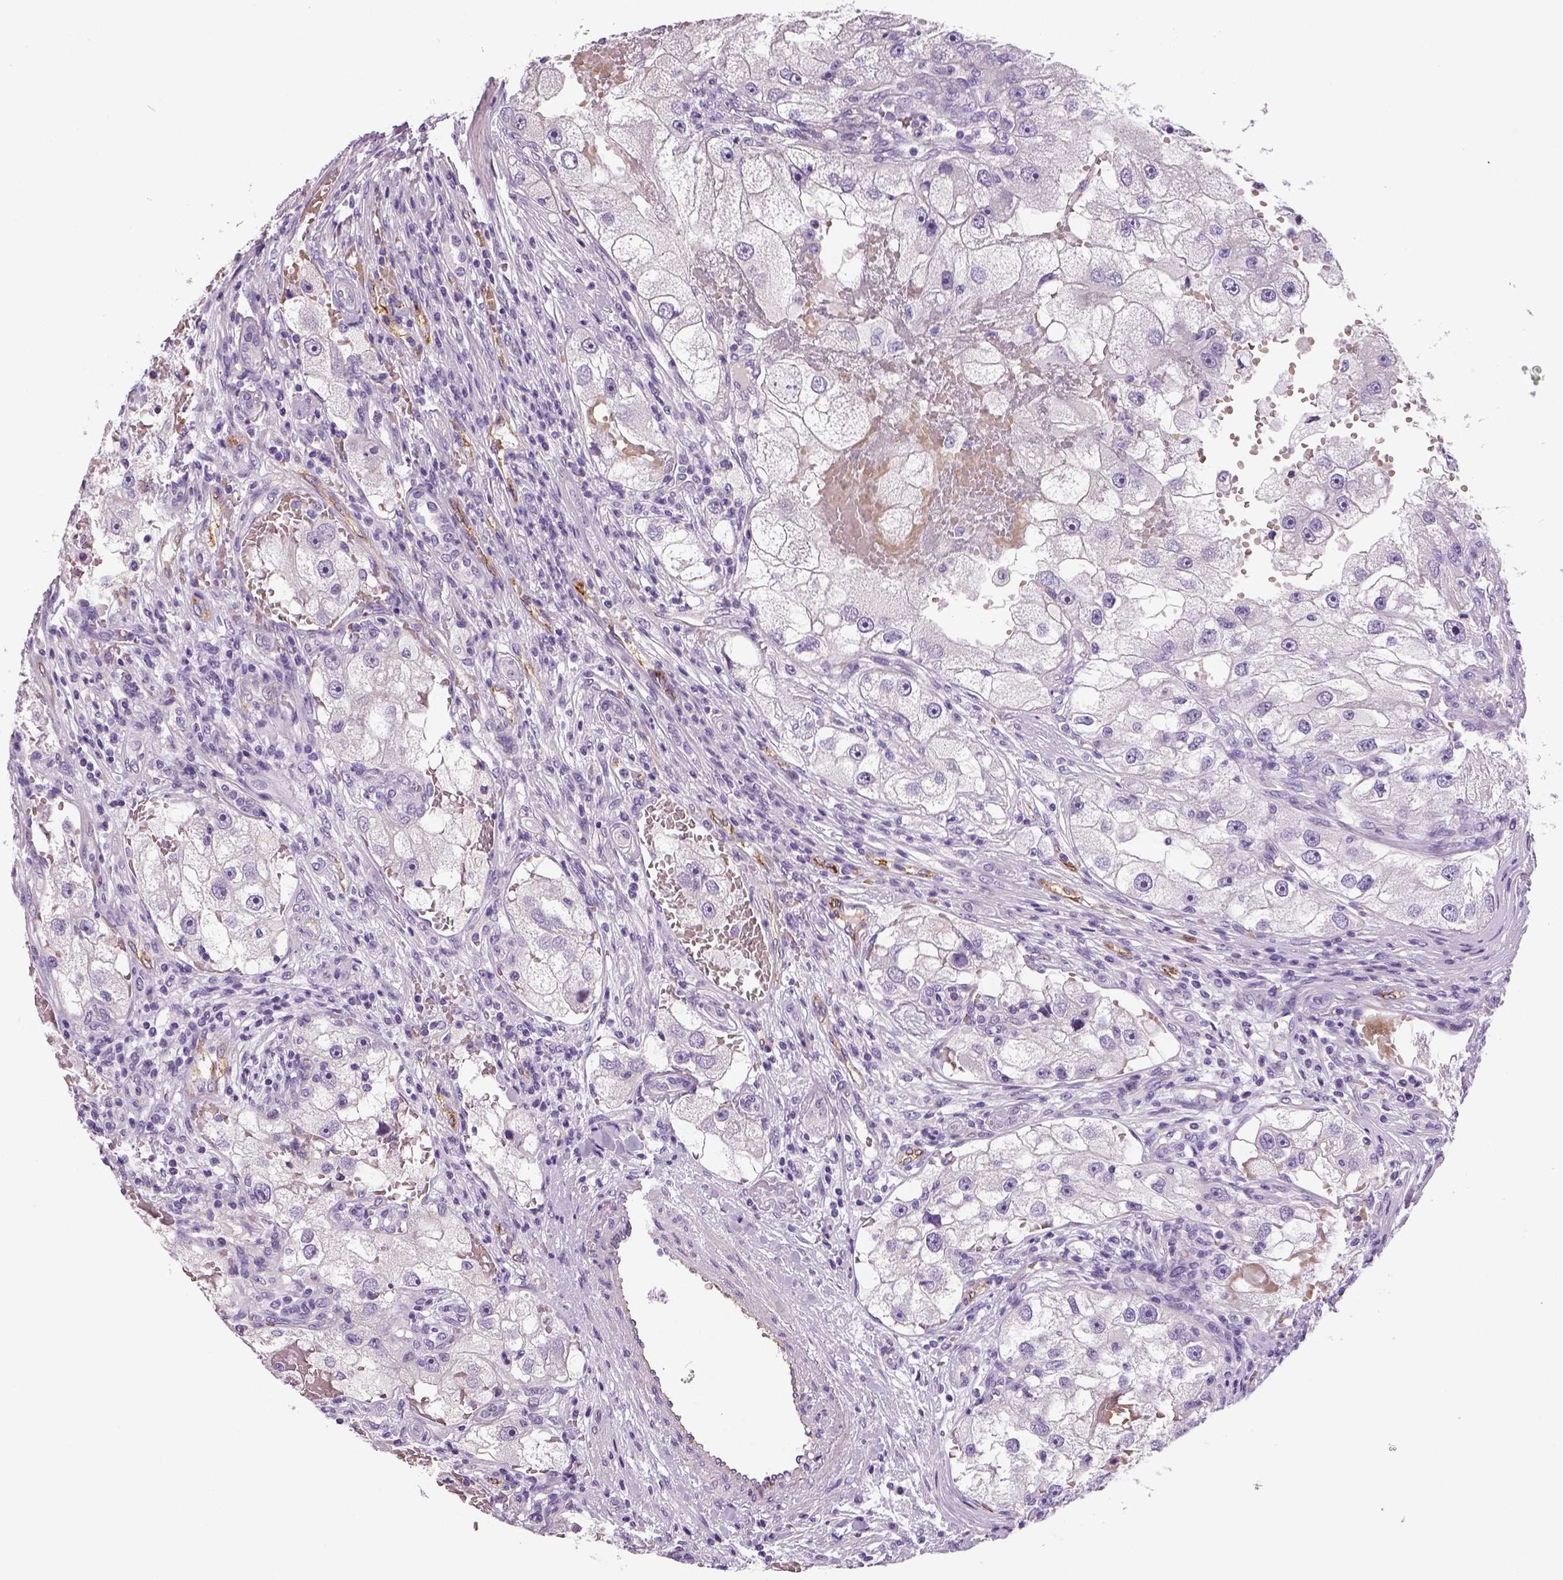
{"staining": {"intensity": "negative", "quantity": "none", "location": "none"}, "tissue": "renal cancer", "cell_type": "Tumor cells", "image_type": "cancer", "snomed": [{"axis": "morphology", "description": "Adenocarcinoma, NOS"}, {"axis": "topography", "description": "Kidney"}], "caption": "Immunohistochemistry (IHC) image of neoplastic tissue: human renal cancer stained with DAB demonstrates no significant protein staining in tumor cells.", "gene": "TSPAN7", "patient": {"sex": "male", "age": 63}}